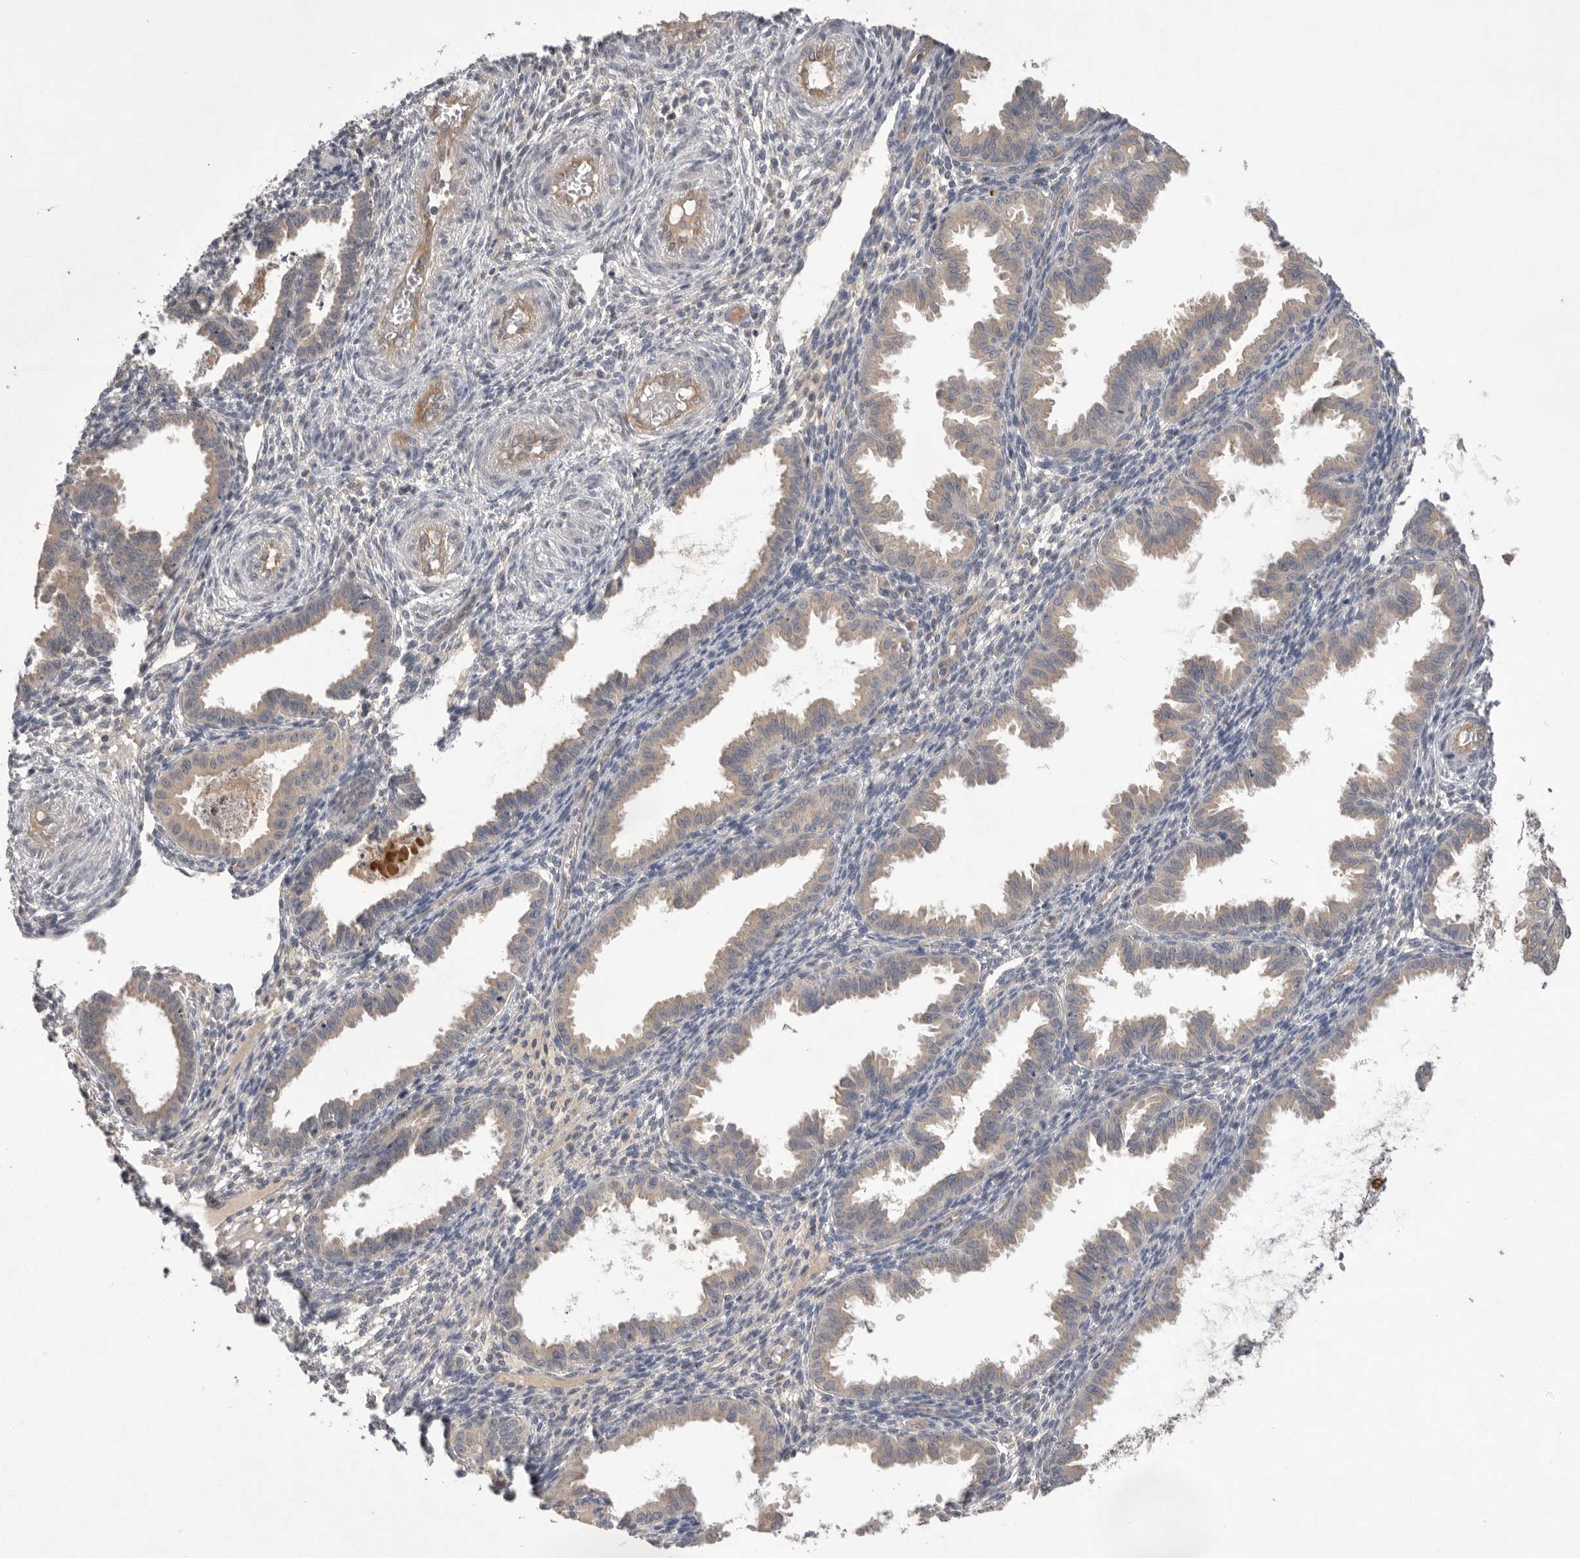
{"staining": {"intensity": "negative", "quantity": "none", "location": "none"}, "tissue": "endometrium", "cell_type": "Cells in endometrial stroma", "image_type": "normal", "snomed": [{"axis": "morphology", "description": "Normal tissue, NOS"}, {"axis": "topography", "description": "Endometrium"}], "caption": "The micrograph shows no staining of cells in endometrial stroma in unremarkable endometrium. The staining is performed using DAB brown chromogen with nuclei counter-stained in using hematoxylin.", "gene": "NRCAM", "patient": {"sex": "female", "age": 33}}